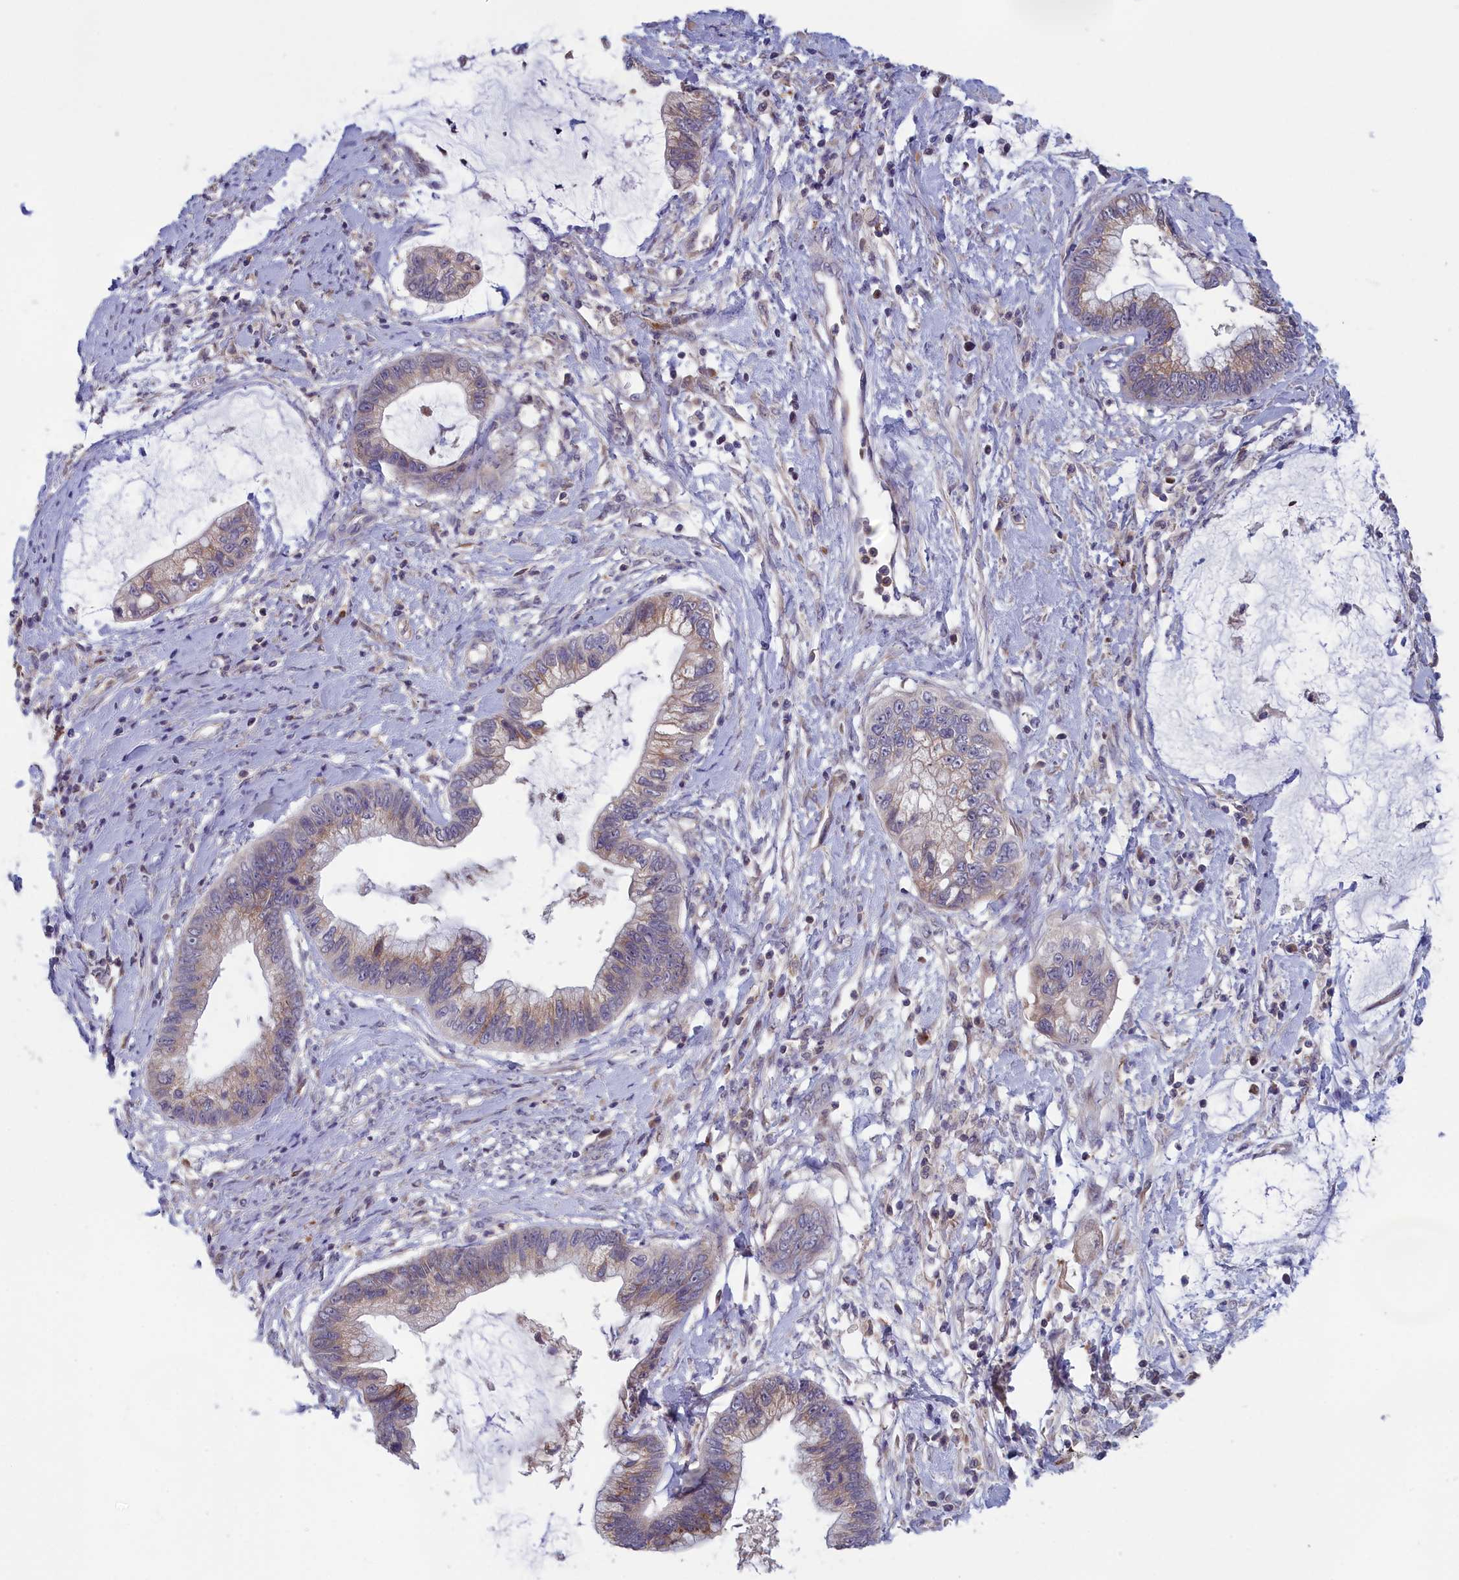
{"staining": {"intensity": "weak", "quantity": "25%-75%", "location": "cytoplasmic/membranous"}, "tissue": "cervical cancer", "cell_type": "Tumor cells", "image_type": "cancer", "snomed": [{"axis": "morphology", "description": "Adenocarcinoma, NOS"}, {"axis": "topography", "description": "Cervix"}], "caption": "Brown immunohistochemical staining in human cervical cancer (adenocarcinoma) reveals weak cytoplasmic/membranous positivity in approximately 25%-75% of tumor cells.", "gene": "IGFALS", "patient": {"sex": "female", "age": 44}}